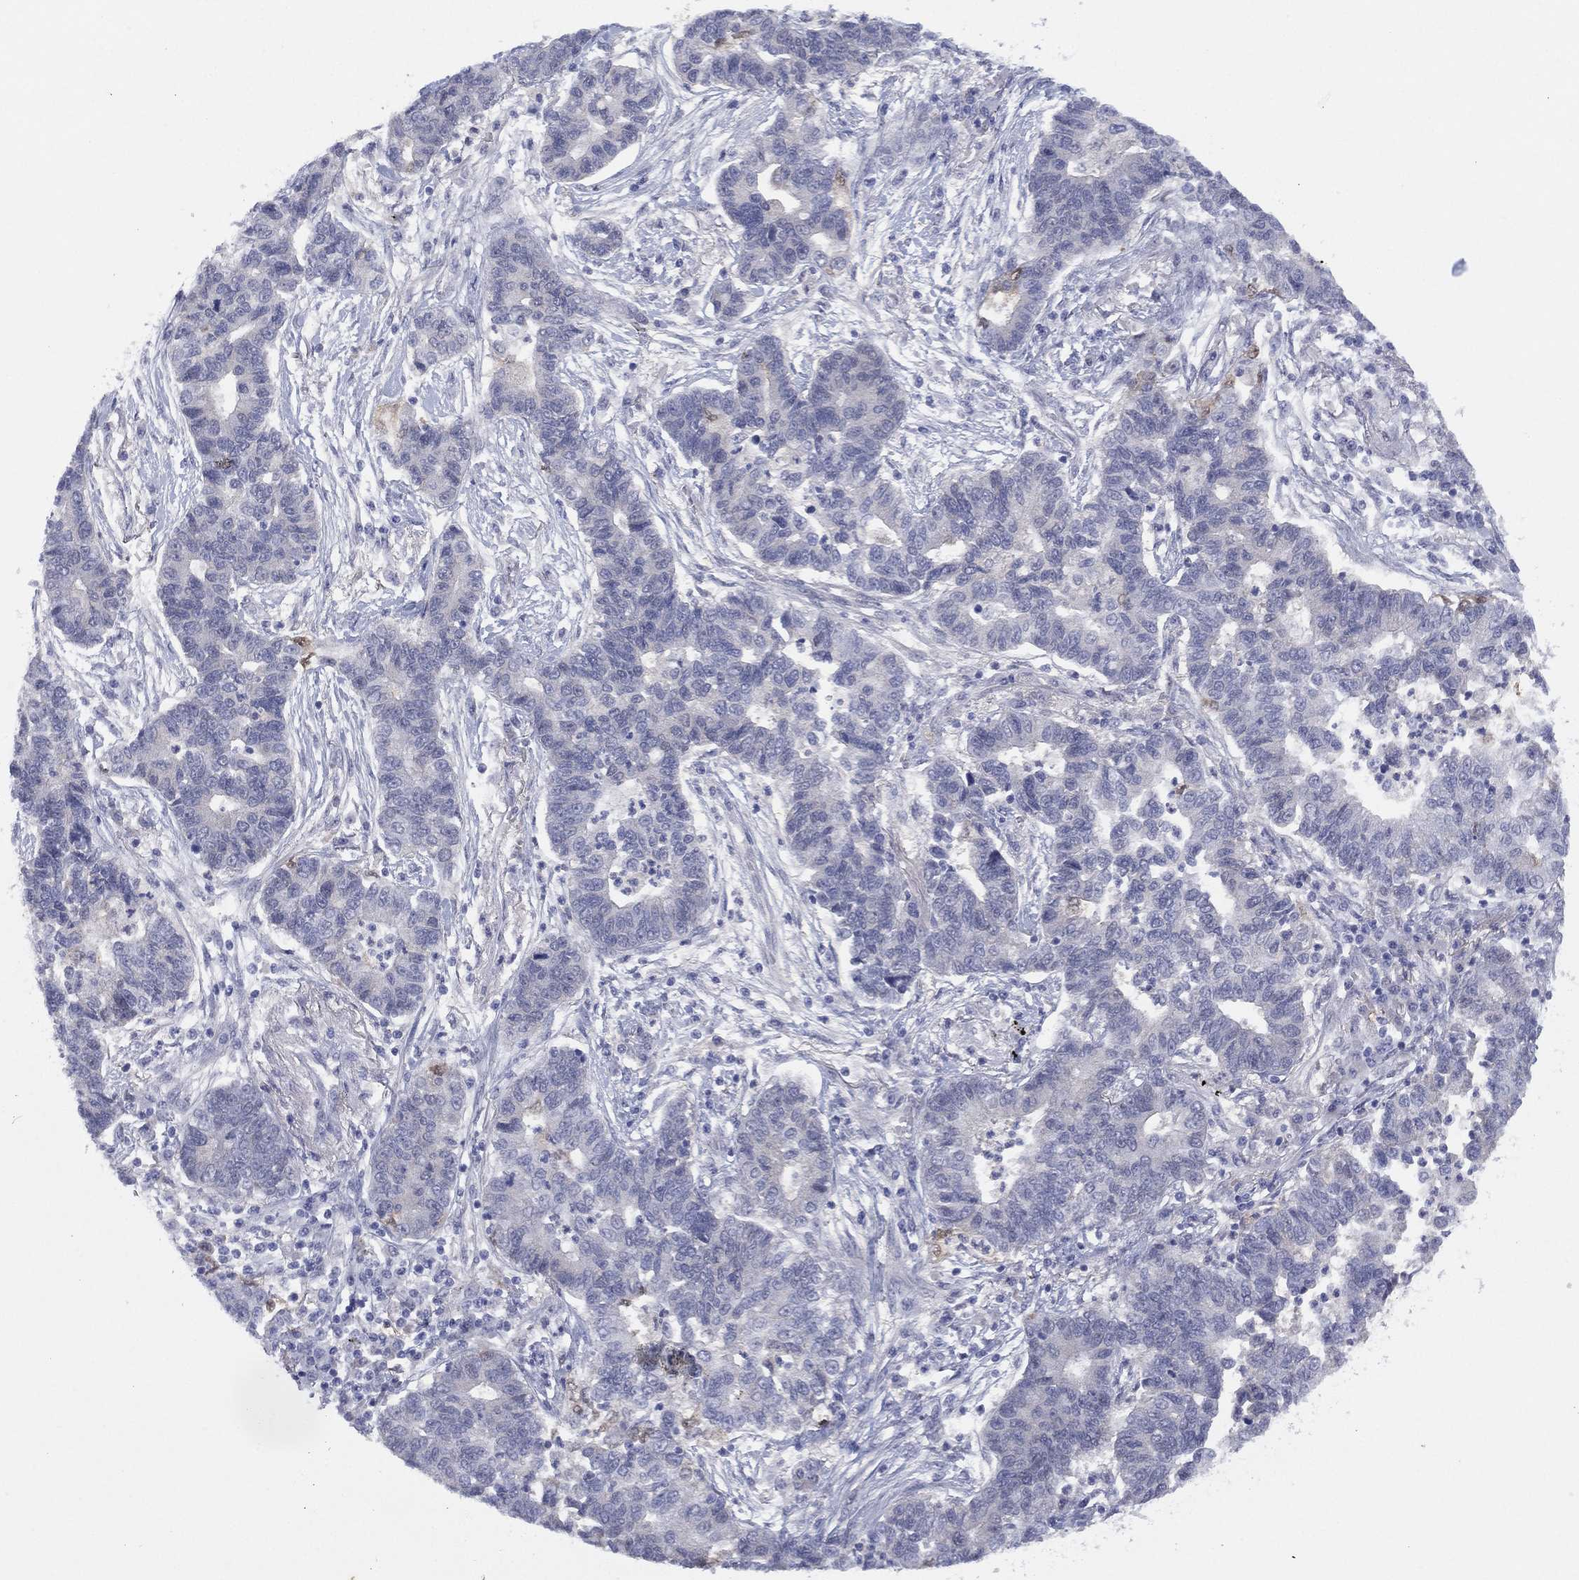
{"staining": {"intensity": "negative", "quantity": "none", "location": "none"}, "tissue": "lung cancer", "cell_type": "Tumor cells", "image_type": "cancer", "snomed": [{"axis": "morphology", "description": "Adenocarcinoma, NOS"}, {"axis": "topography", "description": "Lung"}], "caption": "The photomicrograph shows no significant positivity in tumor cells of adenocarcinoma (lung). (Immunohistochemistry (ihc), brightfield microscopy, high magnification).", "gene": "DDAH1", "patient": {"sex": "female", "age": 57}}